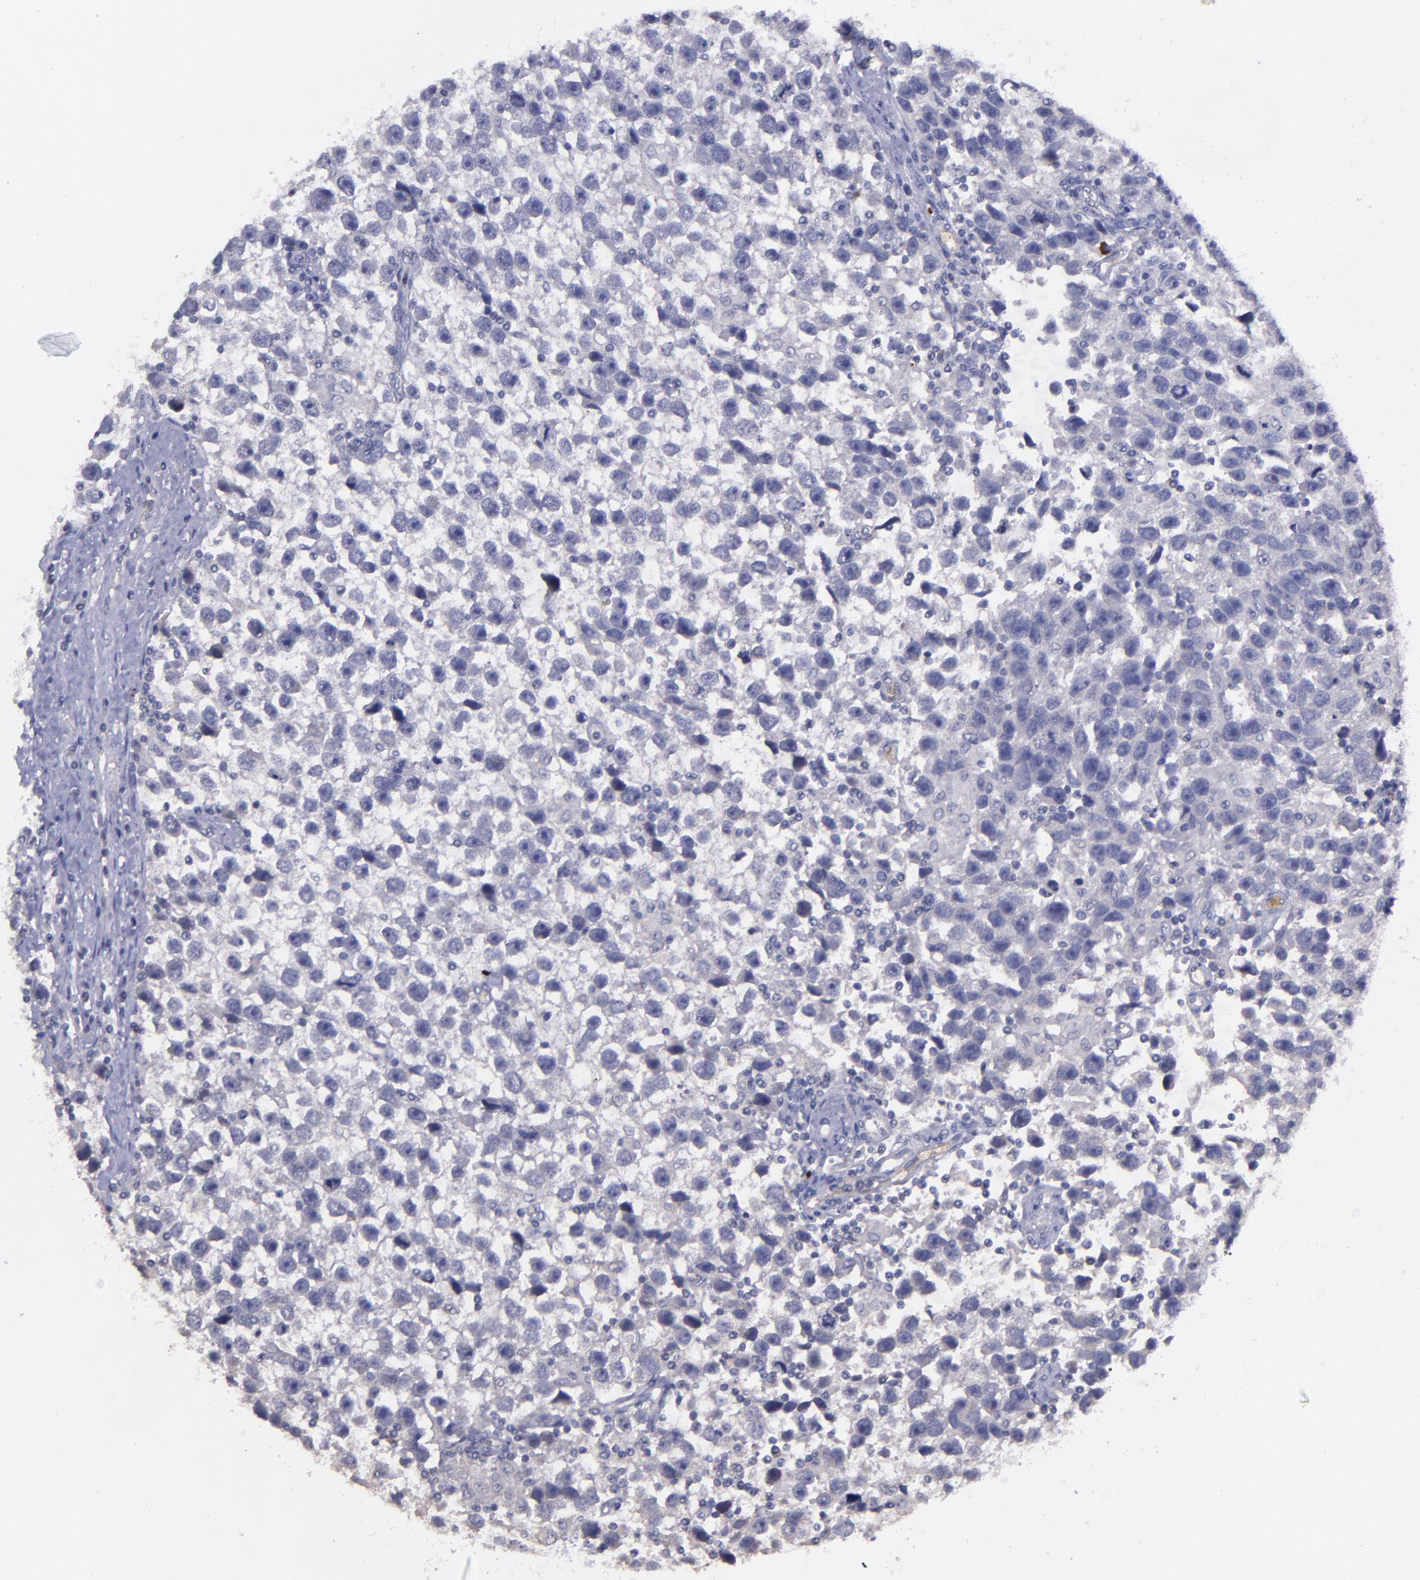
{"staining": {"intensity": "negative", "quantity": "none", "location": "none"}, "tissue": "testis cancer", "cell_type": "Tumor cells", "image_type": "cancer", "snomed": [{"axis": "morphology", "description": "Seminoma, NOS"}, {"axis": "topography", "description": "Testis"}], "caption": "IHC micrograph of testis seminoma stained for a protein (brown), which shows no positivity in tumor cells.", "gene": "MASP1", "patient": {"sex": "male", "age": 43}}